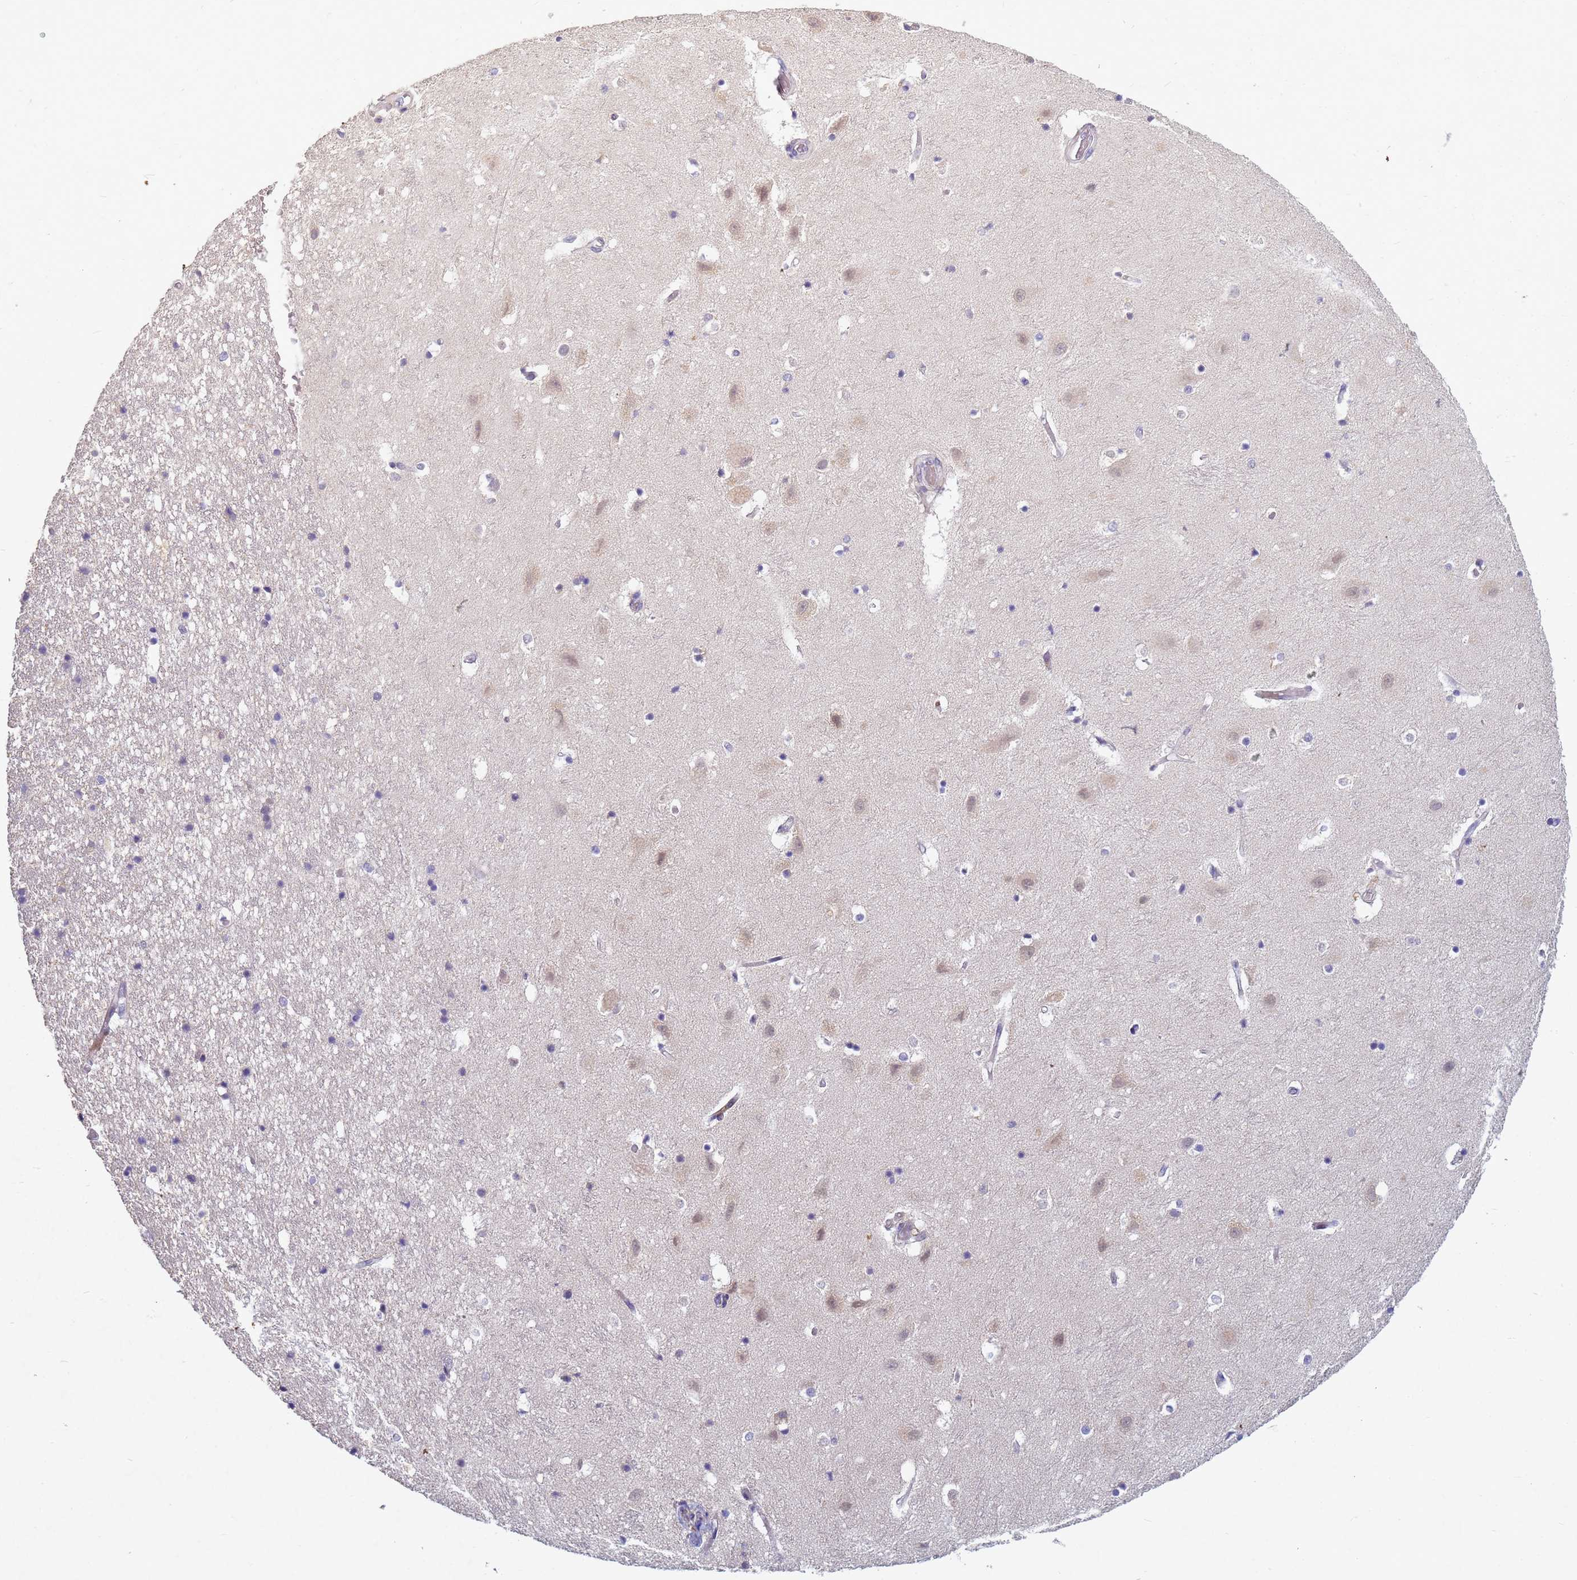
{"staining": {"intensity": "negative", "quantity": "none", "location": "none"}, "tissue": "hippocampus", "cell_type": "Glial cells", "image_type": "normal", "snomed": [{"axis": "morphology", "description": "Normal tissue, NOS"}, {"axis": "topography", "description": "Hippocampus"}], "caption": "Immunohistochemistry (IHC) image of benign human hippocampus stained for a protein (brown), which exhibits no expression in glial cells. (Brightfield microscopy of DAB IHC at high magnification).", "gene": "TNPO2", "patient": {"sex": "female", "age": 52}}